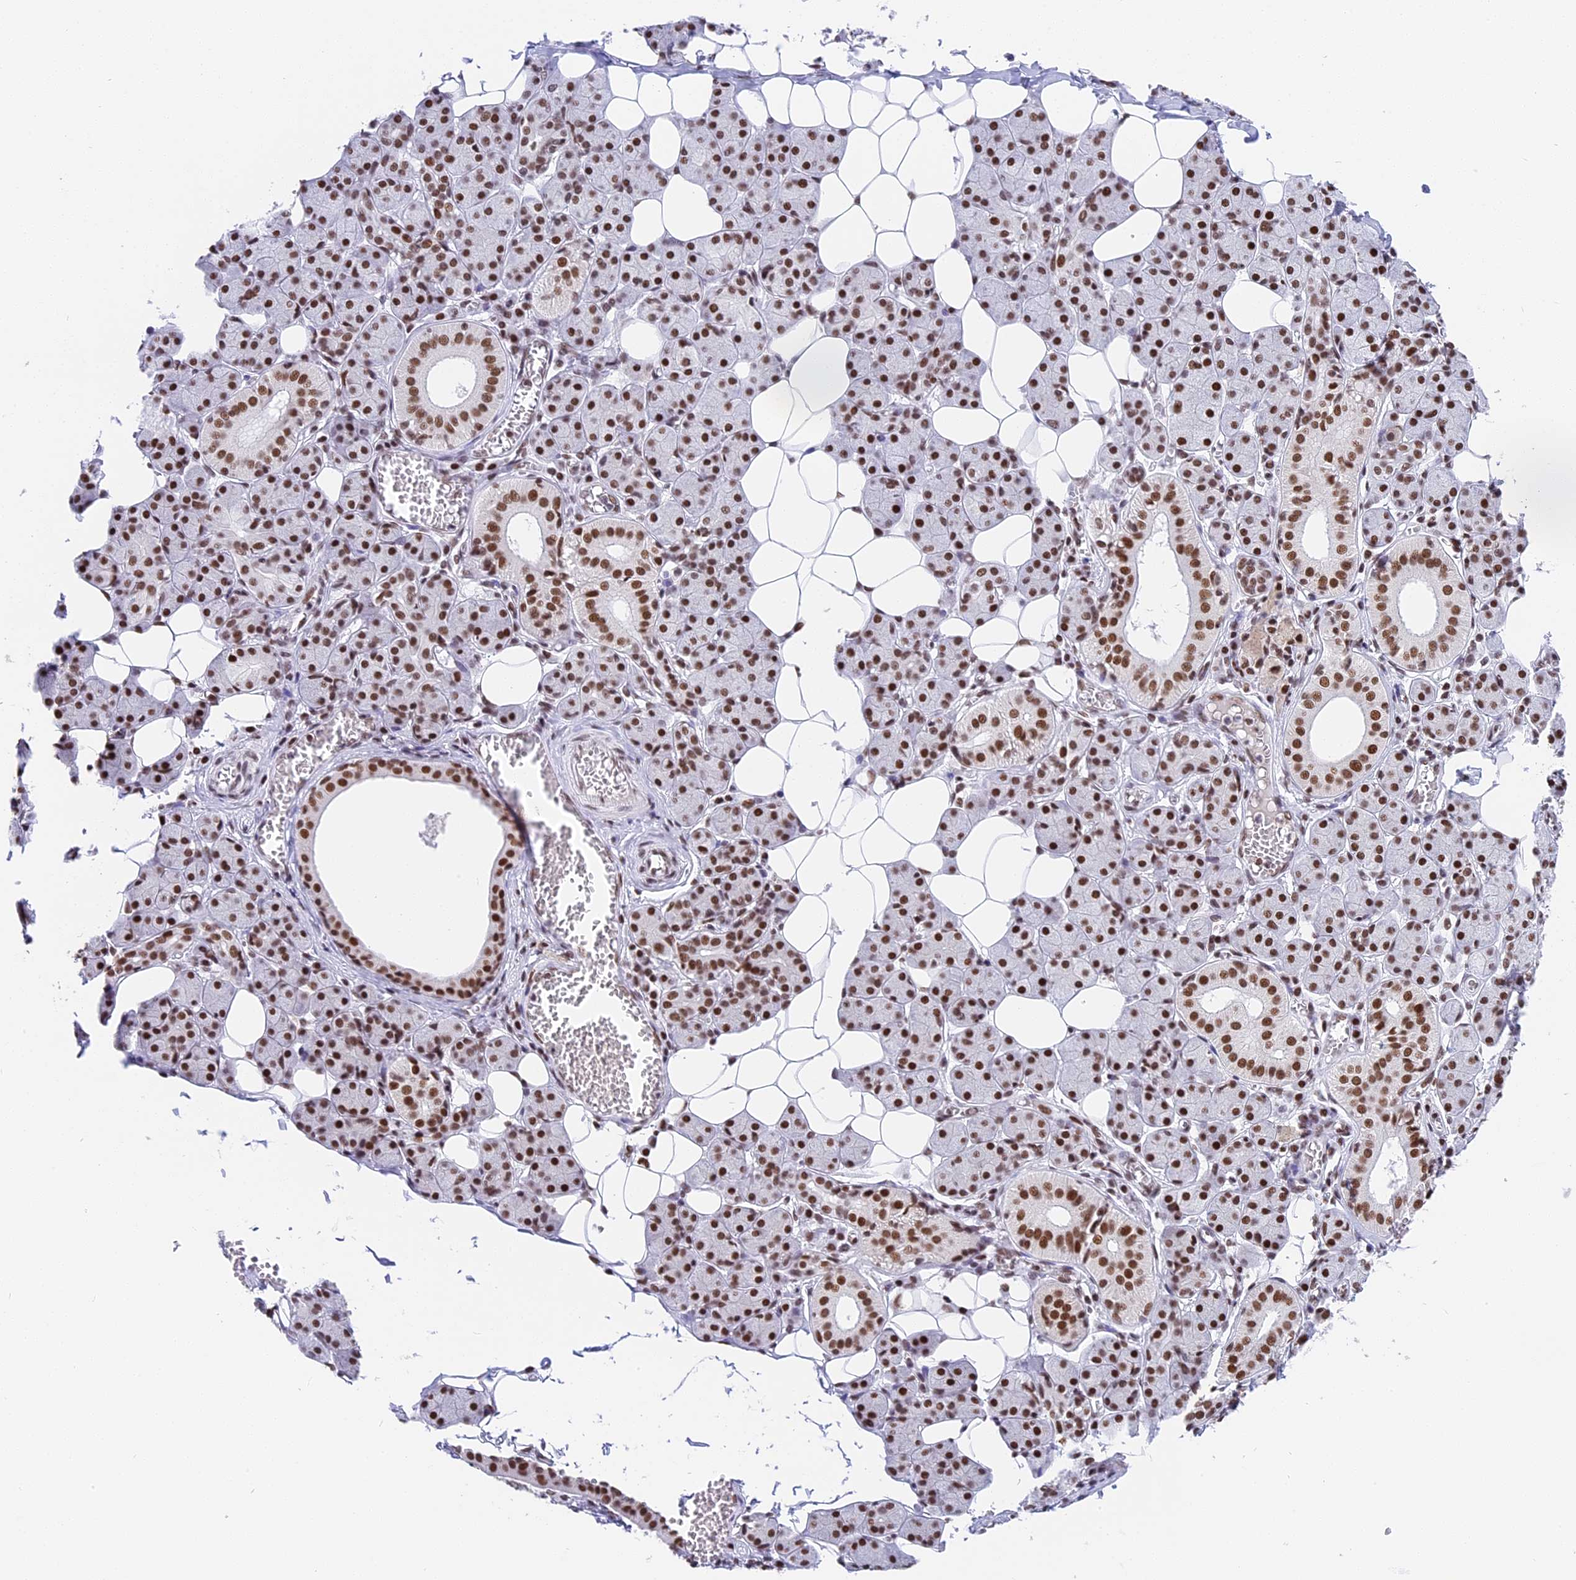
{"staining": {"intensity": "strong", "quantity": ">75%", "location": "nuclear"}, "tissue": "salivary gland", "cell_type": "Glandular cells", "image_type": "normal", "snomed": [{"axis": "morphology", "description": "Normal tissue, NOS"}, {"axis": "topography", "description": "Salivary gland"}], "caption": "DAB immunohistochemical staining of benign salivary gland reveals strong nuclear protein staining in about >75% of glandular cells.", "gene": "SBNO1", "patient": {"sex": "female", "age": 33}}